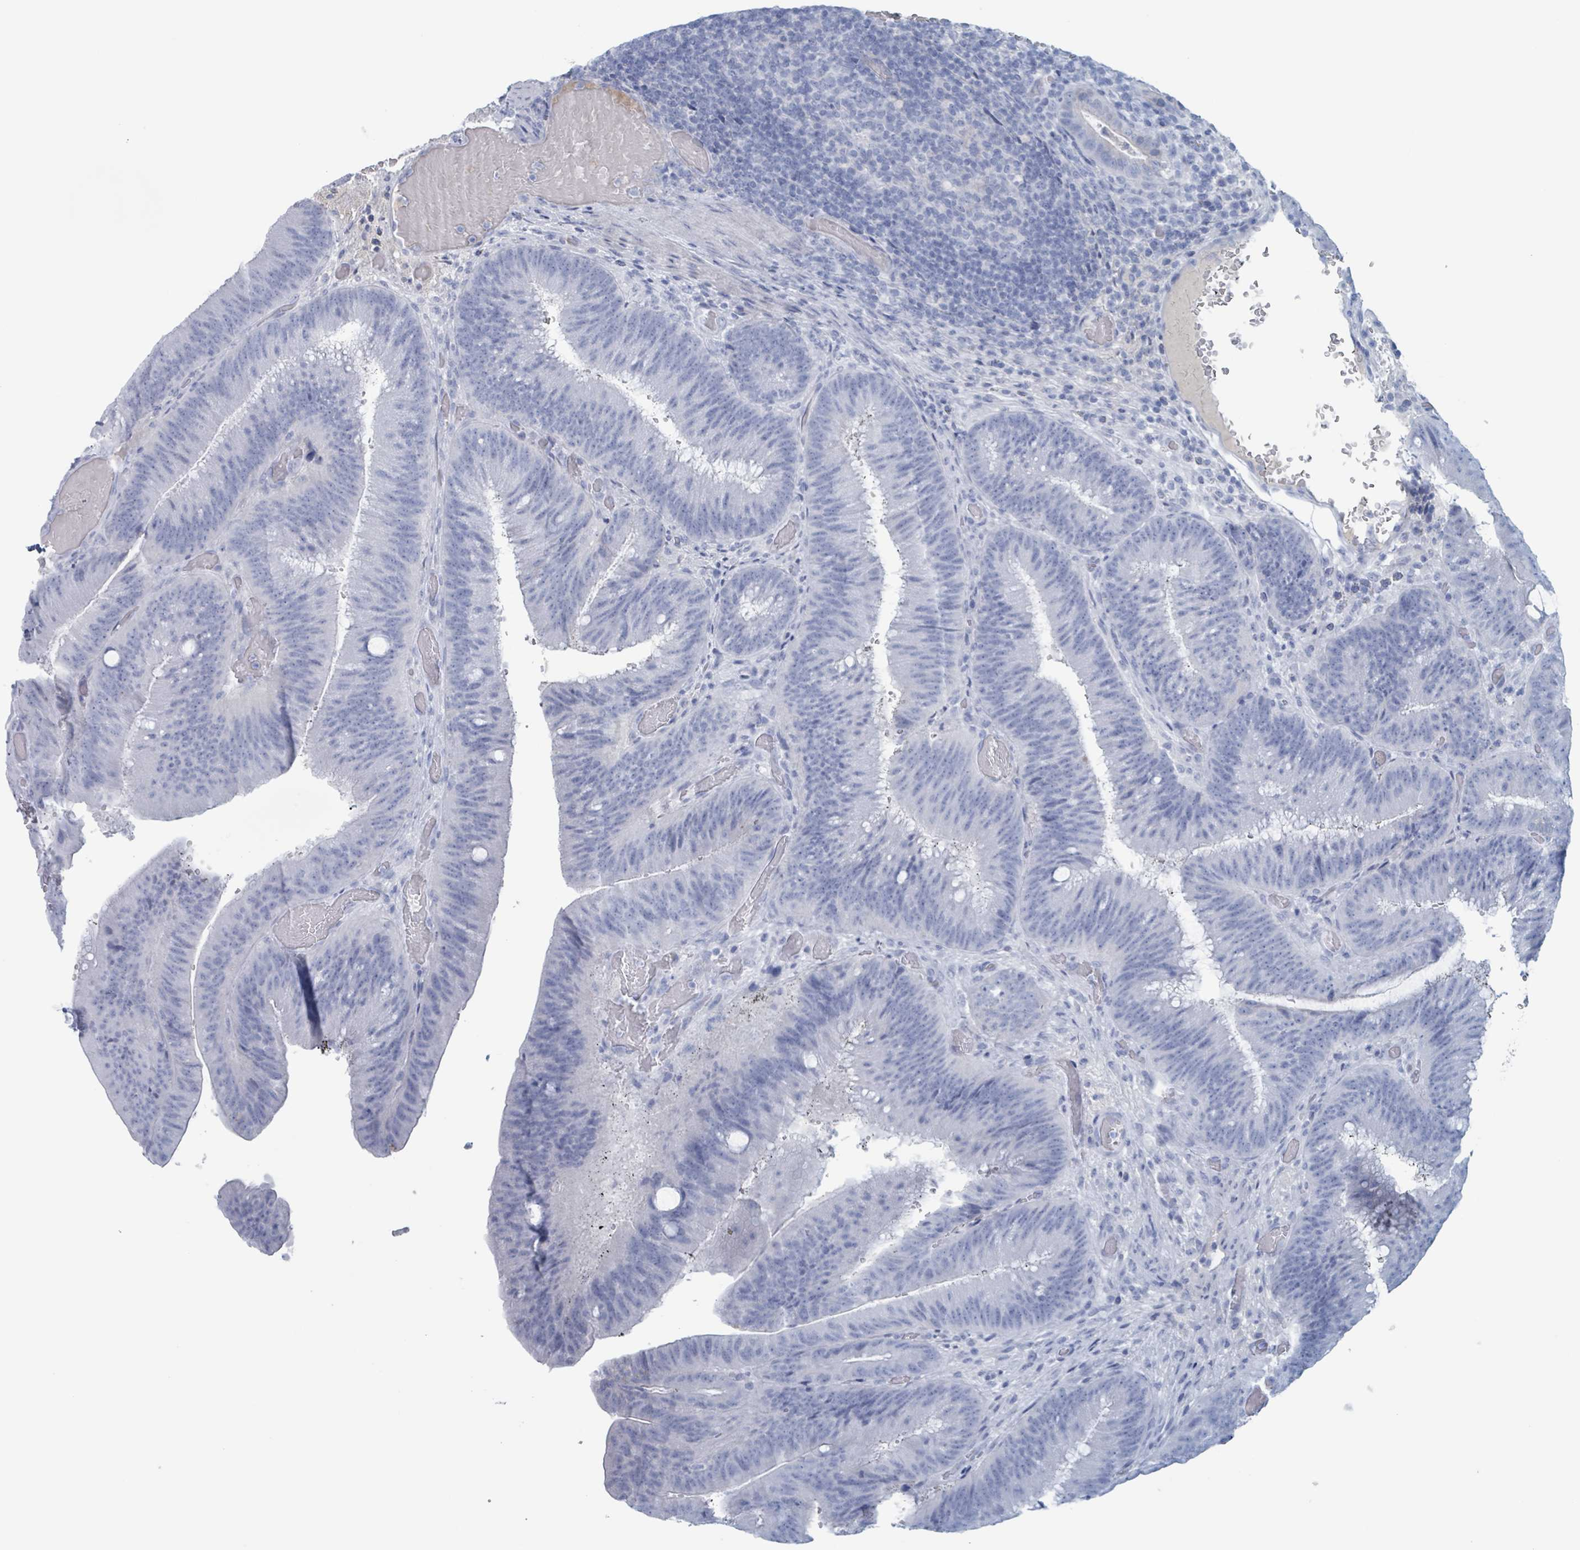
{"staining": {"intensity": "negative", "quantity": "none", "location": "none"}, "tissue": "colorectal cancer", "cell_type": "Tumor cells", "image_type": "cancer", "snomed": [{"axis": "morphology", "description": "Adenocarcinoma, NOS"}, {"axis": "topography", "description": "Colon"}], "caption": "Tumor cells show no significant positivity in adenocarcinoma (colorectal).", "gene": "KLK4", "patient": {"sex": "female", "age": 43}}